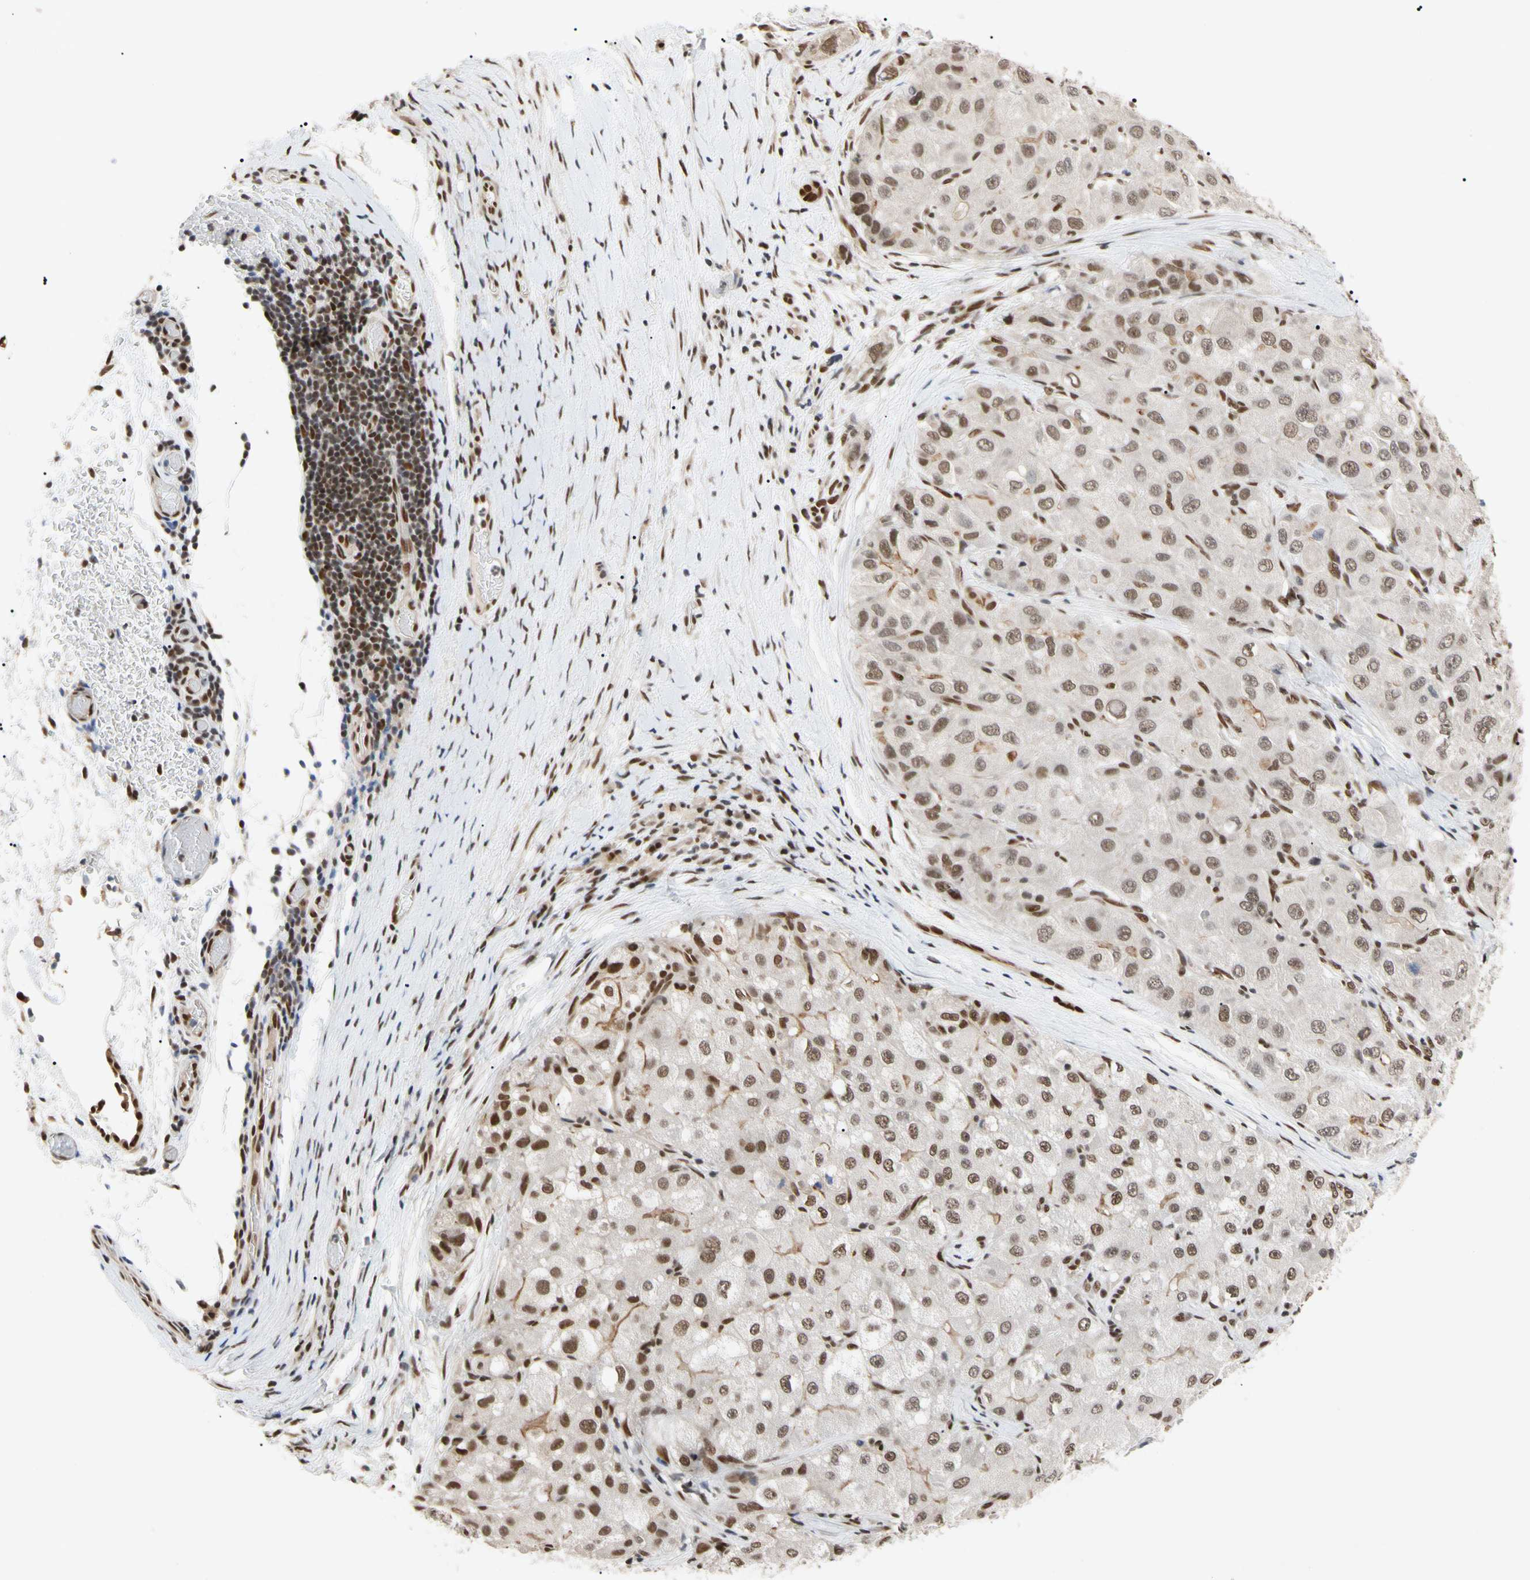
{"staining": {"intensity": "moderate", "quantity": ">75%", "location": "nuclear"}, "tissue": "liver cancer", "cell_type": "Tumor cells", "image_type": "cancer", "snomed": [{"axis": "morphology", "description": "Carcinoma, Hepatocellular, NOS"}, {"axis": "topography", "description": "Liver"}], "caption": "Hepatocellular carcinoma (liver) stained with a protein marker reveals moderate staining in tumor cells.", "gene": "FAM98B", "patient": {"sex": "male", "age": 80}}